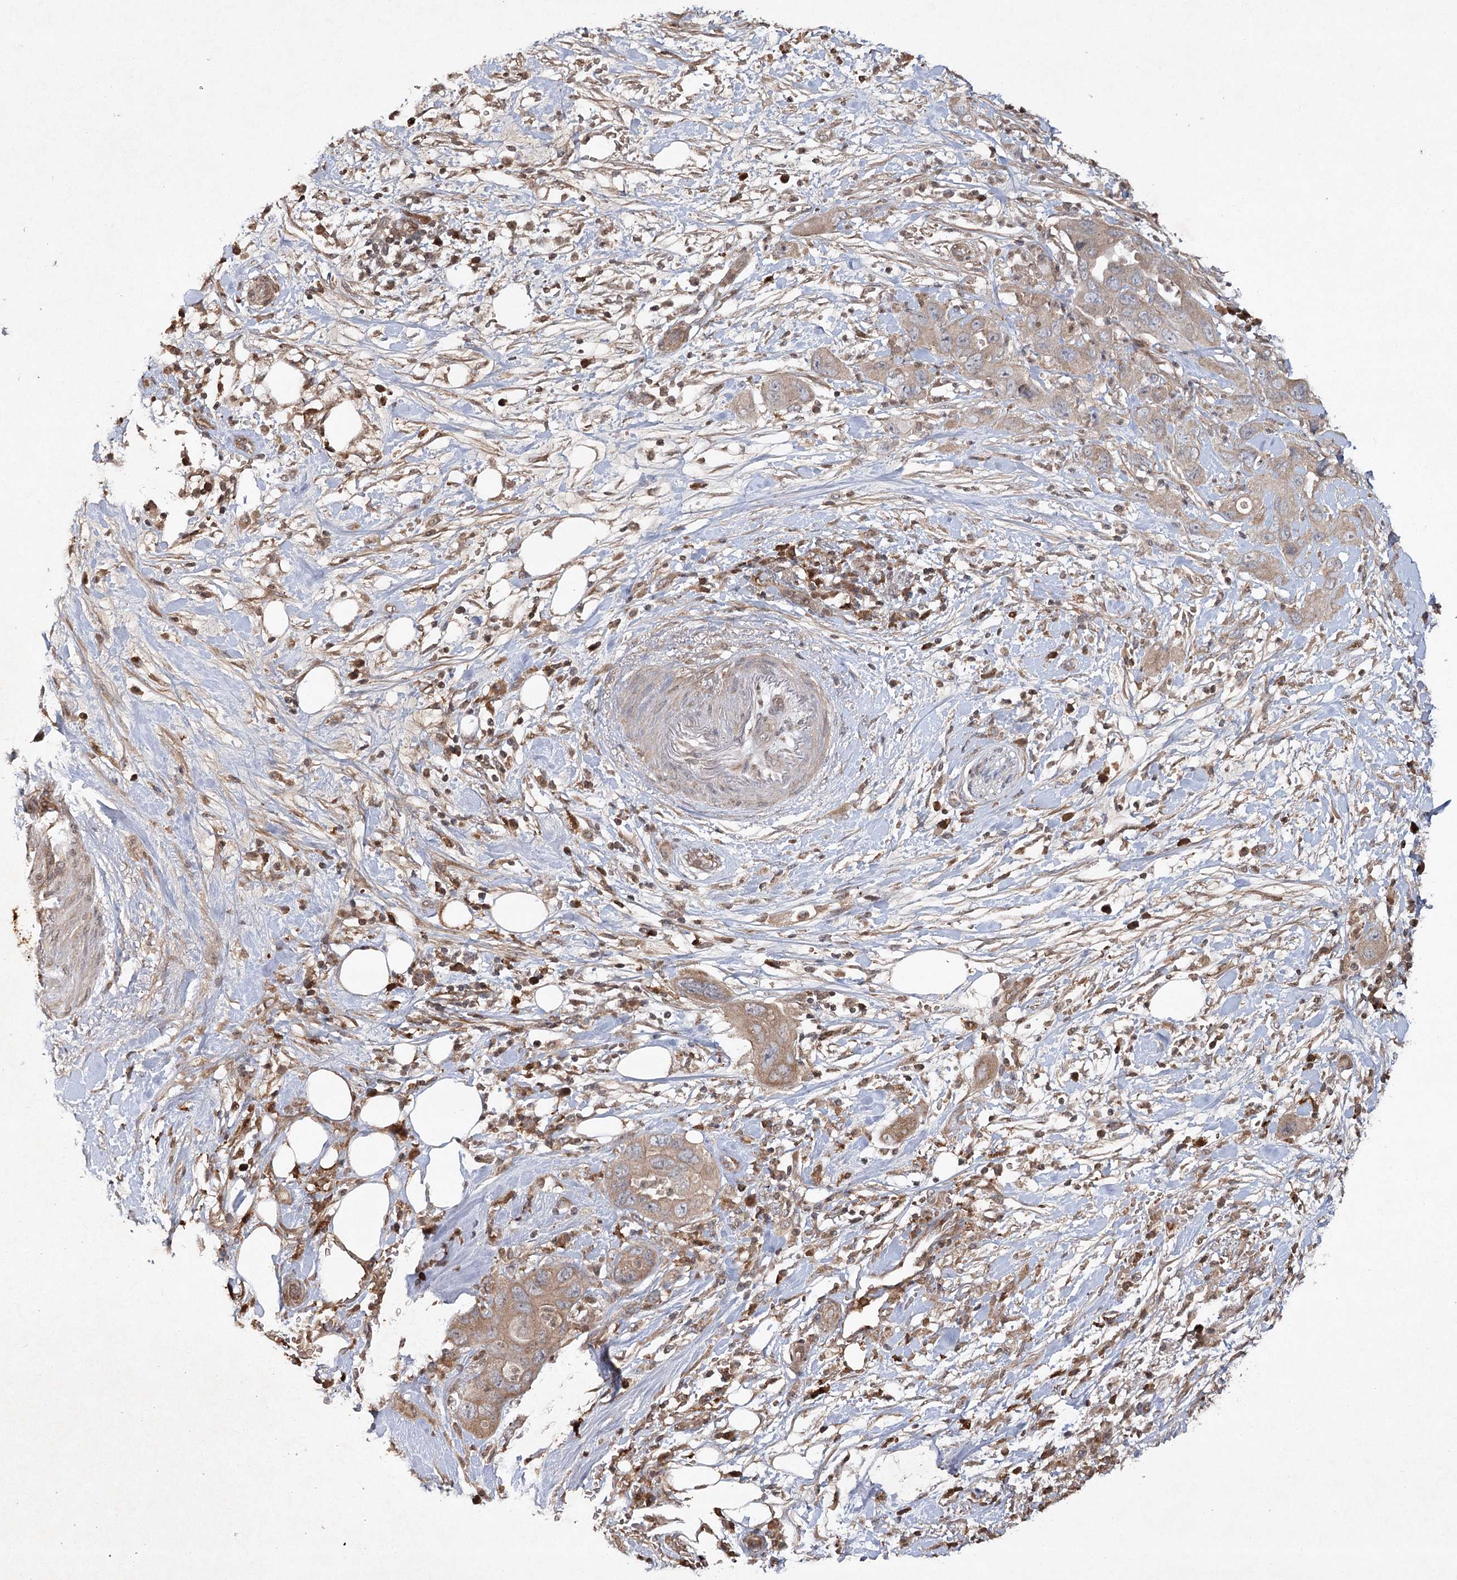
{"staining": {"intensity": "moderate", "quantity": ">75%", "location": "cytoplasmic/membranous"}, "tissue": "pancreatic cancer", "cell_type": "Tumor cells", "image_type": "cancer", "snomed": [{"axis": "morphology", "description": "Adenocarcinoma, NOS"}, {"axis": "topography", "description": "Pancreas"}], "caption": "A brown stain shows moderate cytoplasmic/membranous staining of a protein in human adenocarcinoma (pancreatic) tumor cells. The protein is shown in brown color, while the nuclei are stained blue.", "gene": "CYP2B6", "patient": {"sex": "female", "age": 71}}